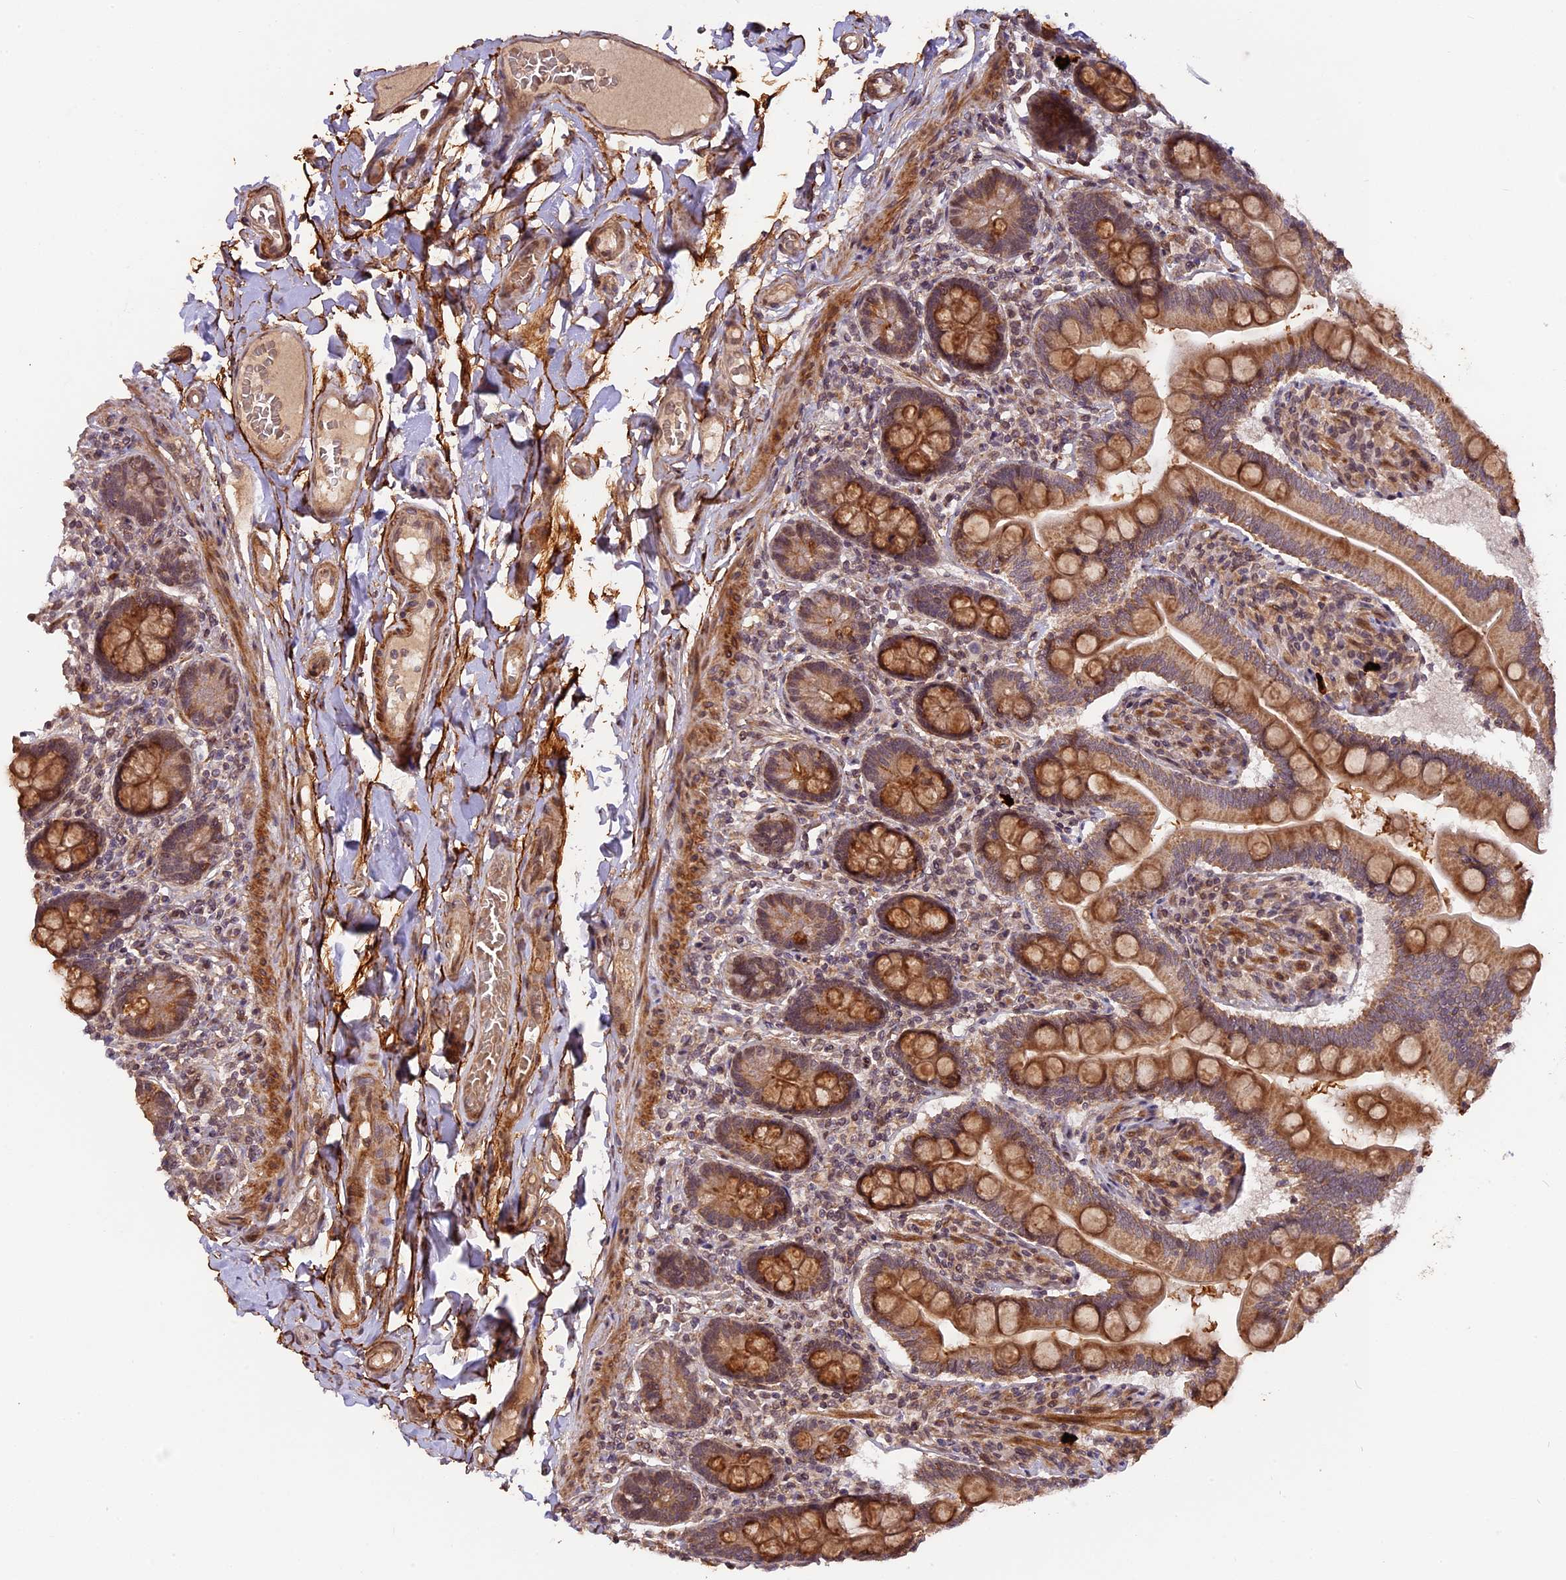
{"staining": {"intensity": "moderate", "quantity": ">75%", "location": "cytoplasmic/membranous,nuclear"}, "tissue": "small intestine", "cell_type": "Glandular cells", "image_type": "normal", "snomed": [{"axis": "morphology", "description": "Normal tissue, NOS"}, {"axis": "topography", "description": "Small intestine"}], "caption": "This micrograph demonstrates immunohistochemistry (IHC) staining of benign human small intestine, with medium moderate cytoplasmic/membranous,nuclear expression in about >75% of glandular cells.", "gene": "ZNF480", "patient": {"sex": "female", "age": 64}}